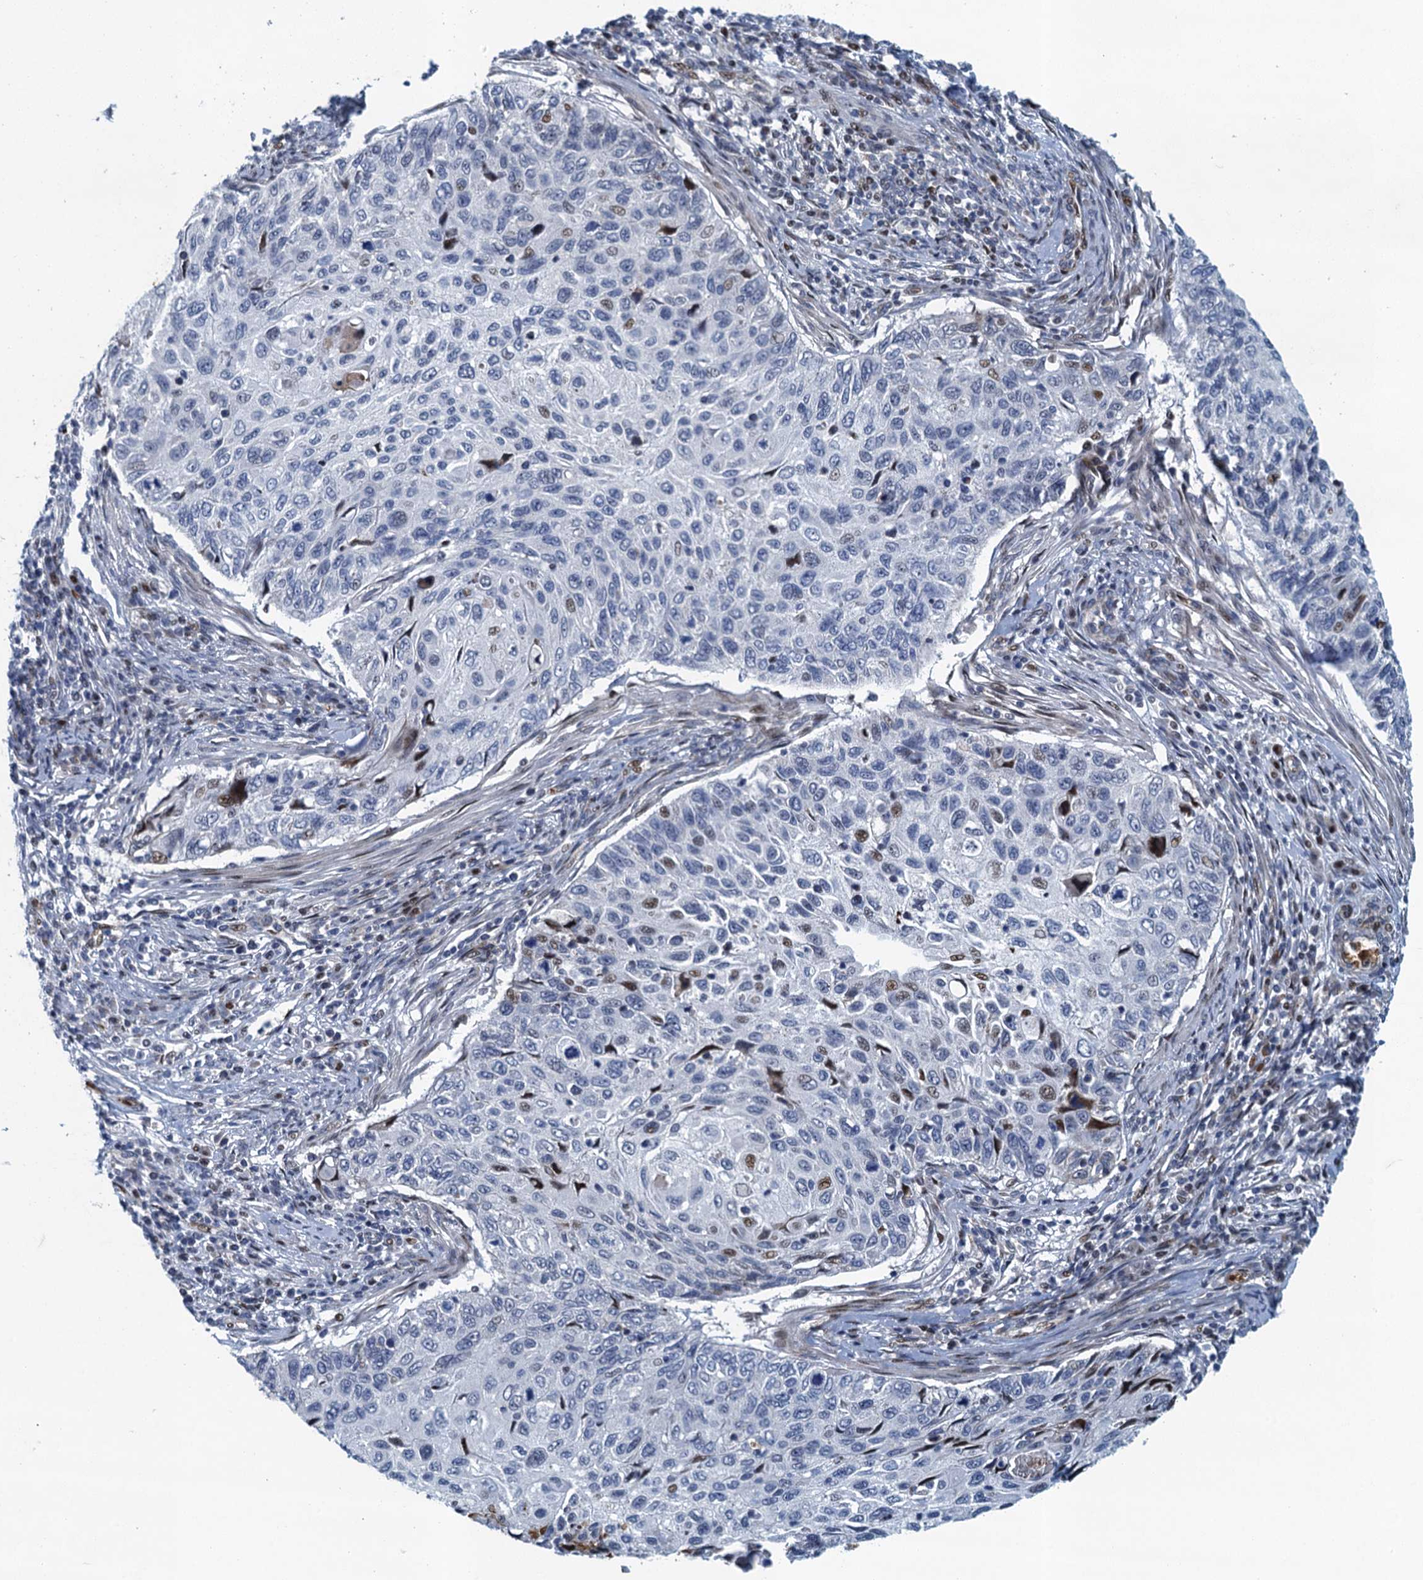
{"staining": {"intensity": "weak", "quantity": "<25%", "location": "nuclear"}, "tissue": "cervical cancer", "cell_type": "Tumor cells", "image_type": "cancer", "snomed": [{"axis": "morphology", "description": "Squamous cell carcinoma, NOS"}, {"axis": "topography", "description": "Cervix"}], "caption": "Cervical cancer (squamous cell carcinoma) stained for a protein using immunohistochemistry (IHC) displays no staining tumor cells.", "gene": "ANKRD13D", "patient": {"sex": "female", "age": 70}}